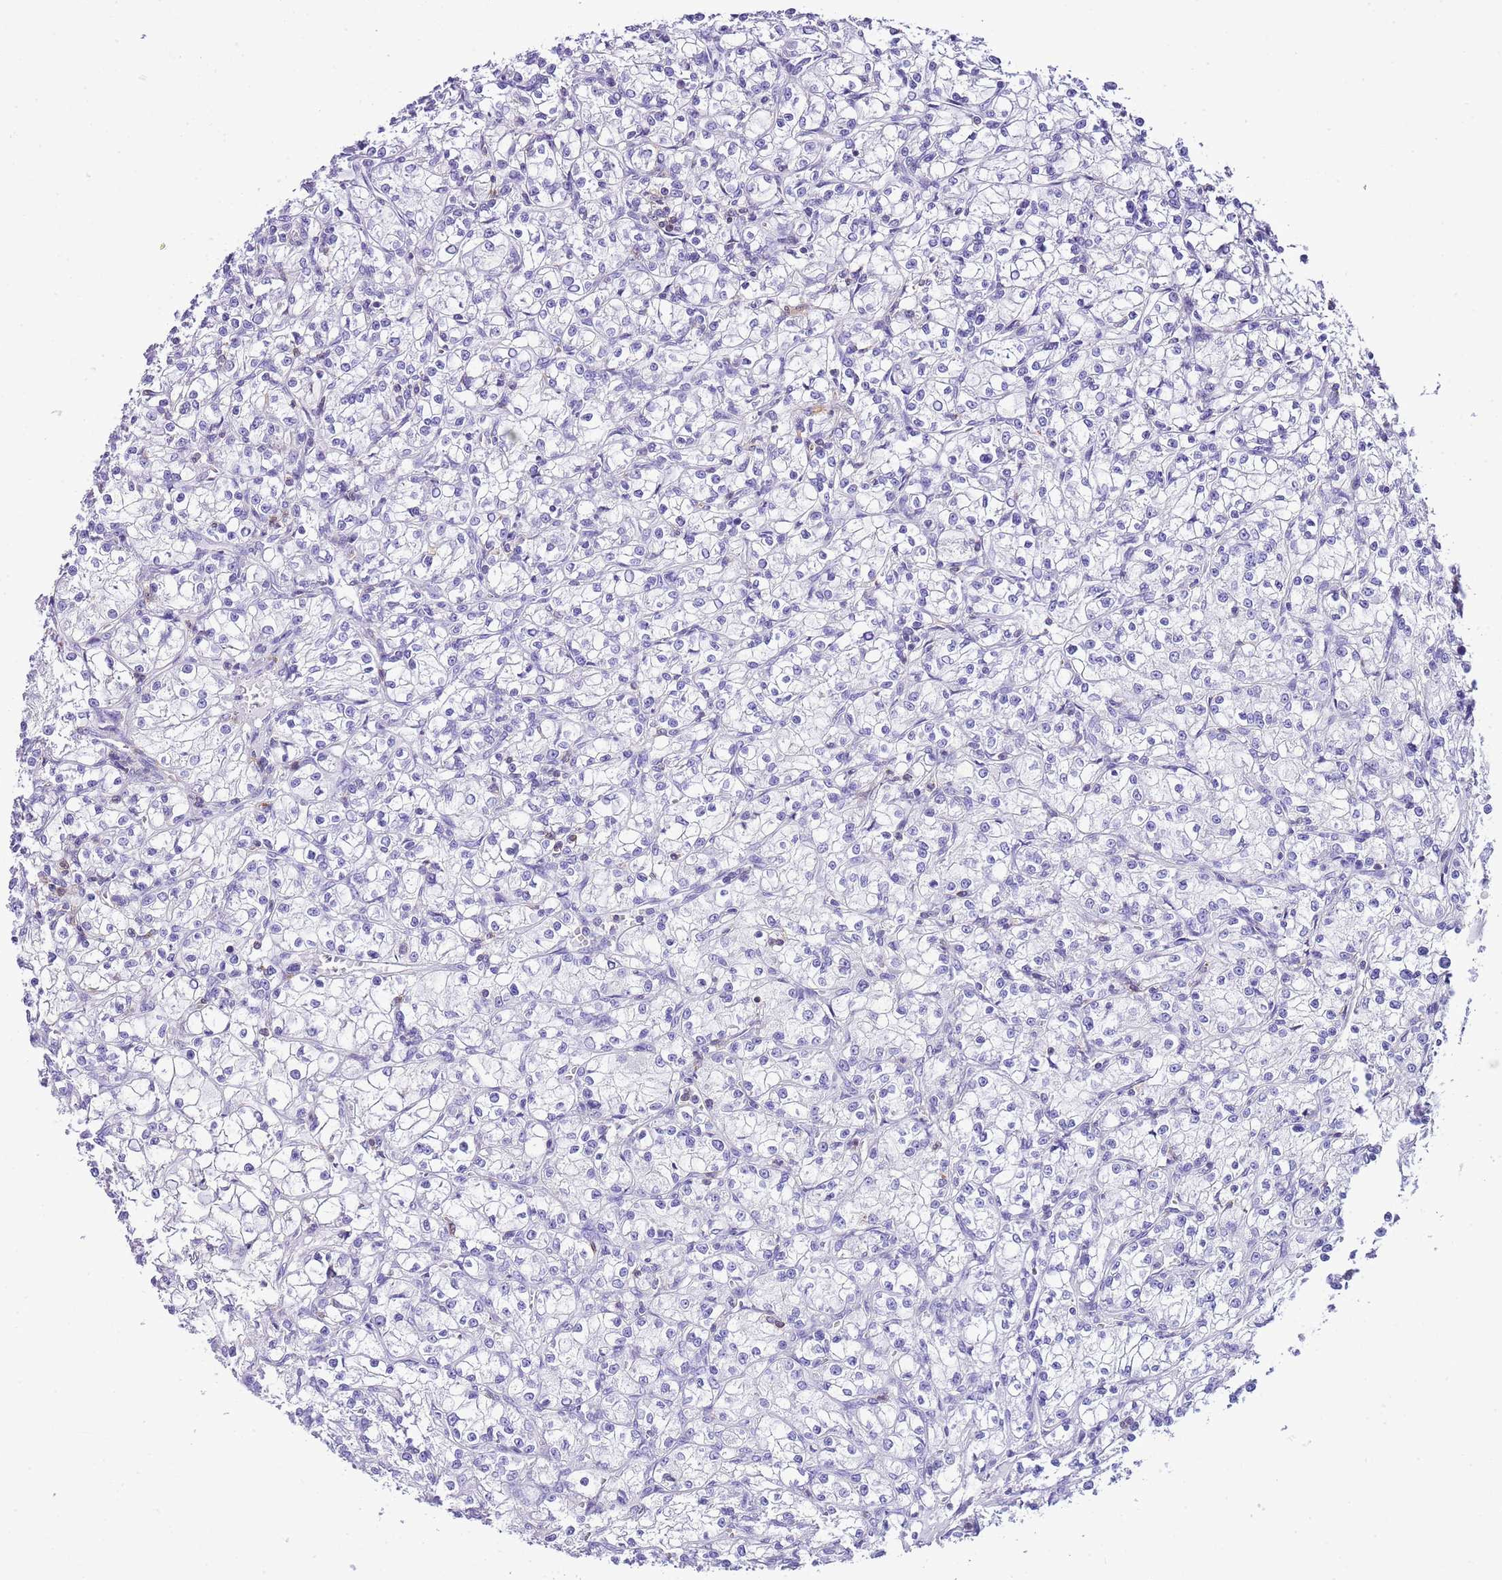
{"staining": {"intensity": "negative", "quantity": "none", "location": "none"}, "tissue": "renal cancer", "cell_type": "Tumor cells", "image_type": "cancer", "snomed": [{"axis": "morphology", "description": "Adenocarcinoma, NOS"}, {"axis": "topography", "description": "Kidney"}], "caption": "Tumor cells show no significant positivity in renal cancer. (Brightfield microscopy of DAB immunohistochemistry at high magnification).", "gene": "CNN2", "patient": {"sex": "female", "age": 59}}